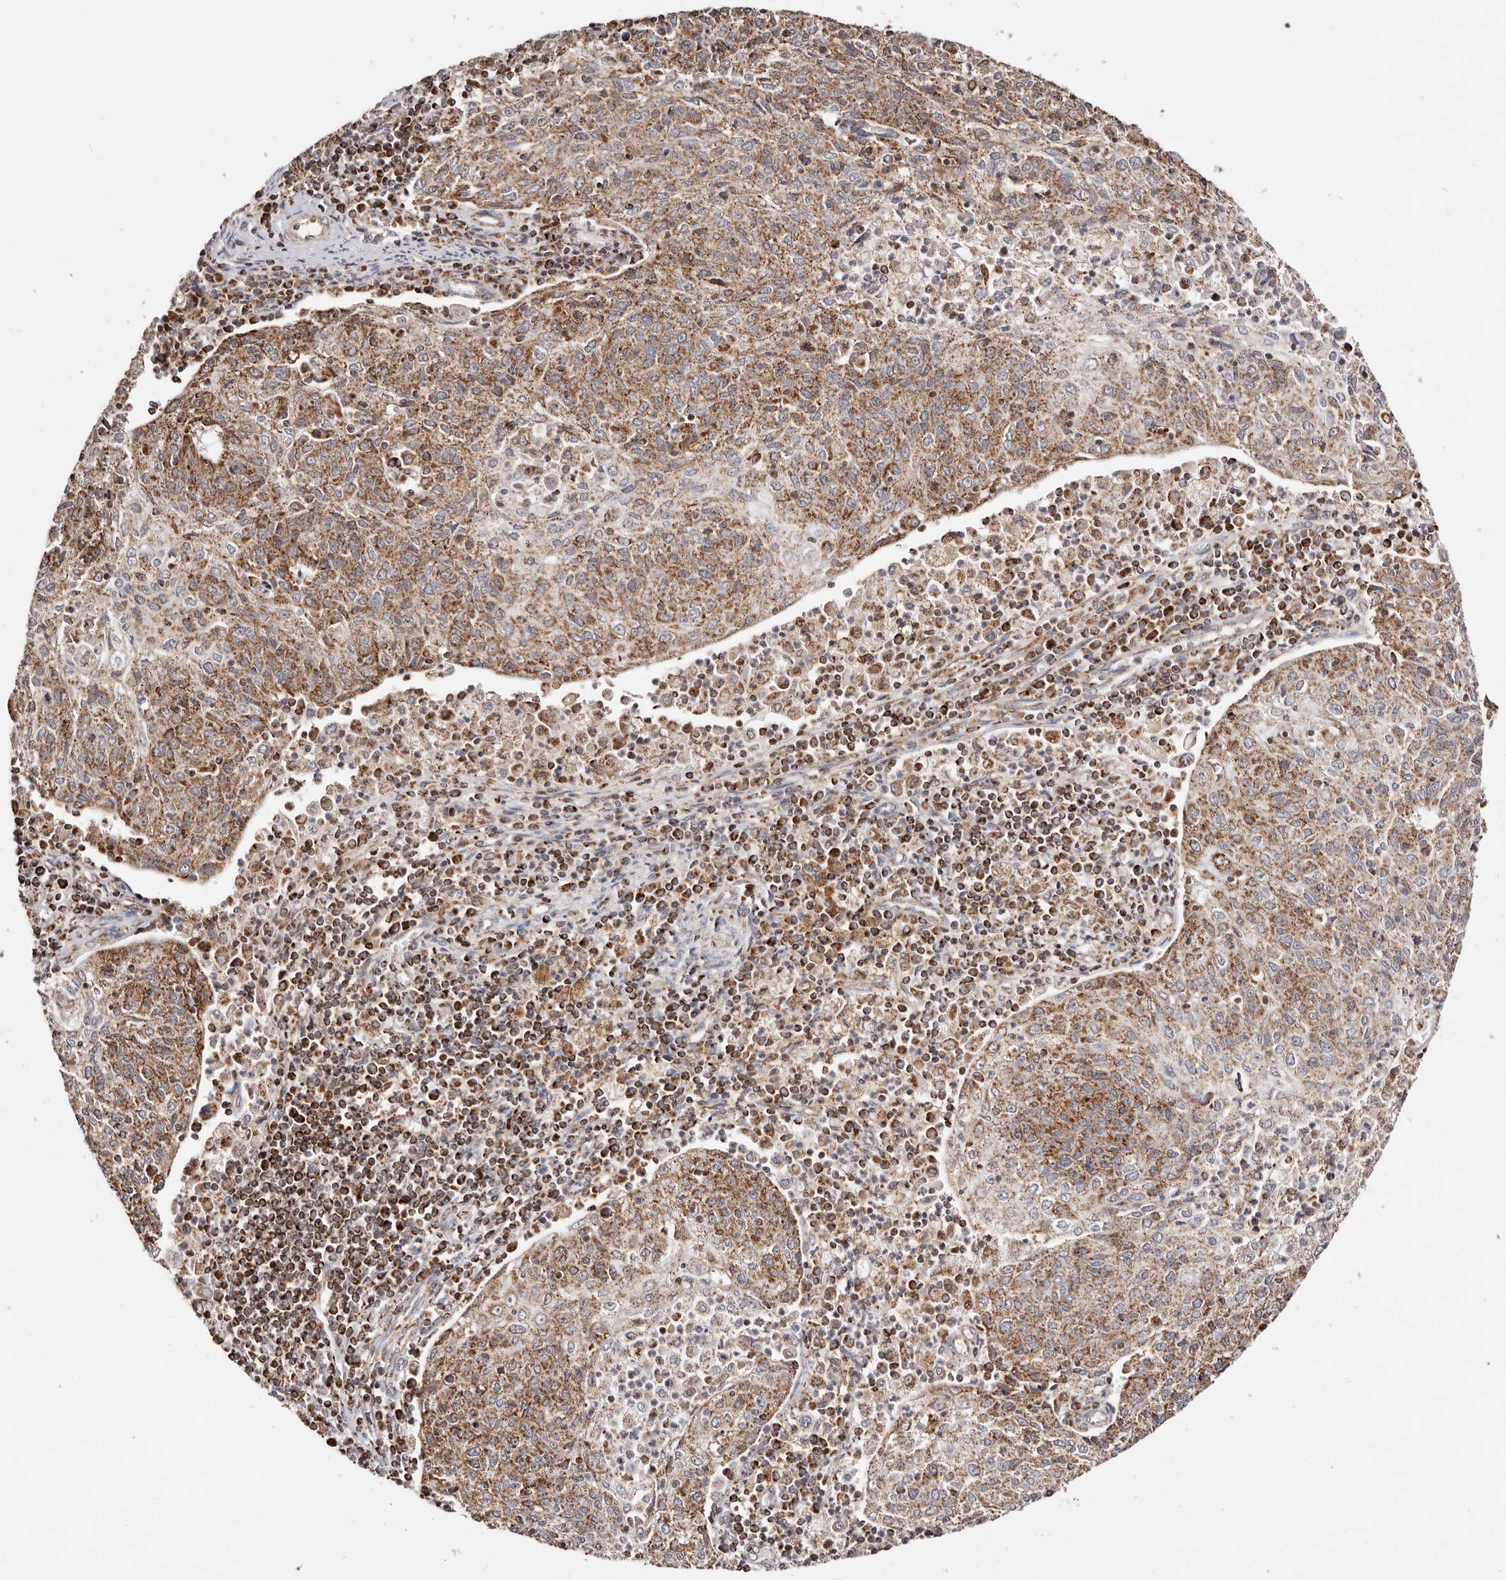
{"staining": {"intensity": "moderate", "quantity": ">75%", "location": "cytoplasmic/membranous"}, "tissue": "cervical cancer", "cell_type": "Tumor cells", "image_type": "cancer", "snomed": [{"axis": "morphology", "description": "Squamous cell carcinoma, NOS"}, {"axis": "topography", "description": "Cervix"}], "caption": "Tumor cells exhibit moderate cytoplasmic/membranous positivity in about >75% of cells in cervical cancer.", "gene": "PRKACB", "patient": {"sex": "female", "age": 48}}